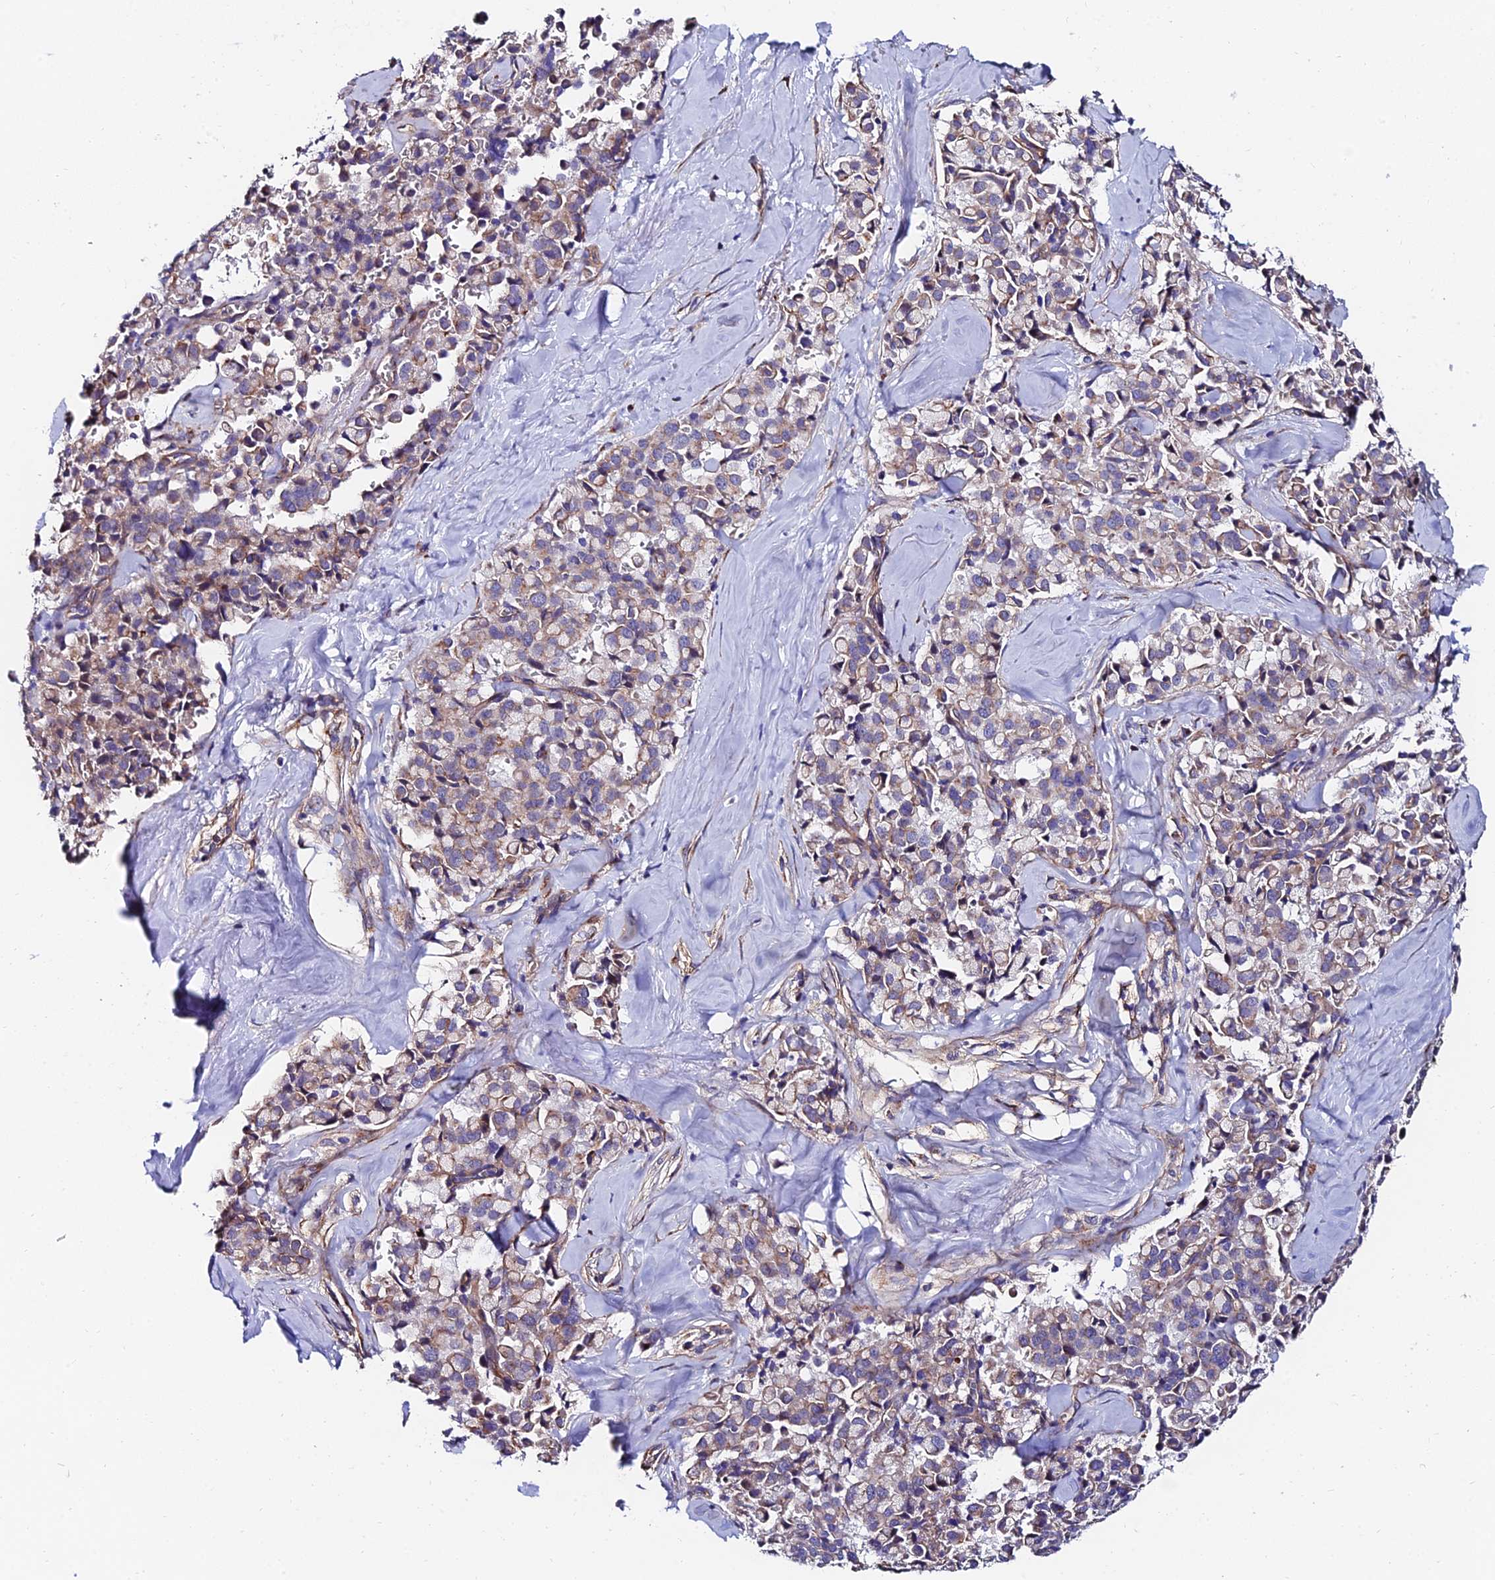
{"staining": {"intensity": "weak", "quantity": "25%-75%", "location": "cytoplasmic/membranous"}, "tissue": "pancreatic cancer", "cell_type": "Tumor cells", "image_type": "cancer", "snomed": [{"axis": "morphology", "description": "Adenocarcinoma, NOS"}, {"axis": "topography", "description": "Pancreas"}], "caption": "The immunohistochemical stain shows weak cytoplasmic/membranous expression in tumor cells of adenocarcinoma (pancreatic) tissue. The protein is shown in brown color, while the nuclei are stained blue.", "gene": "ADGRF3", "patient": {"sex": "male", "age": 65}}